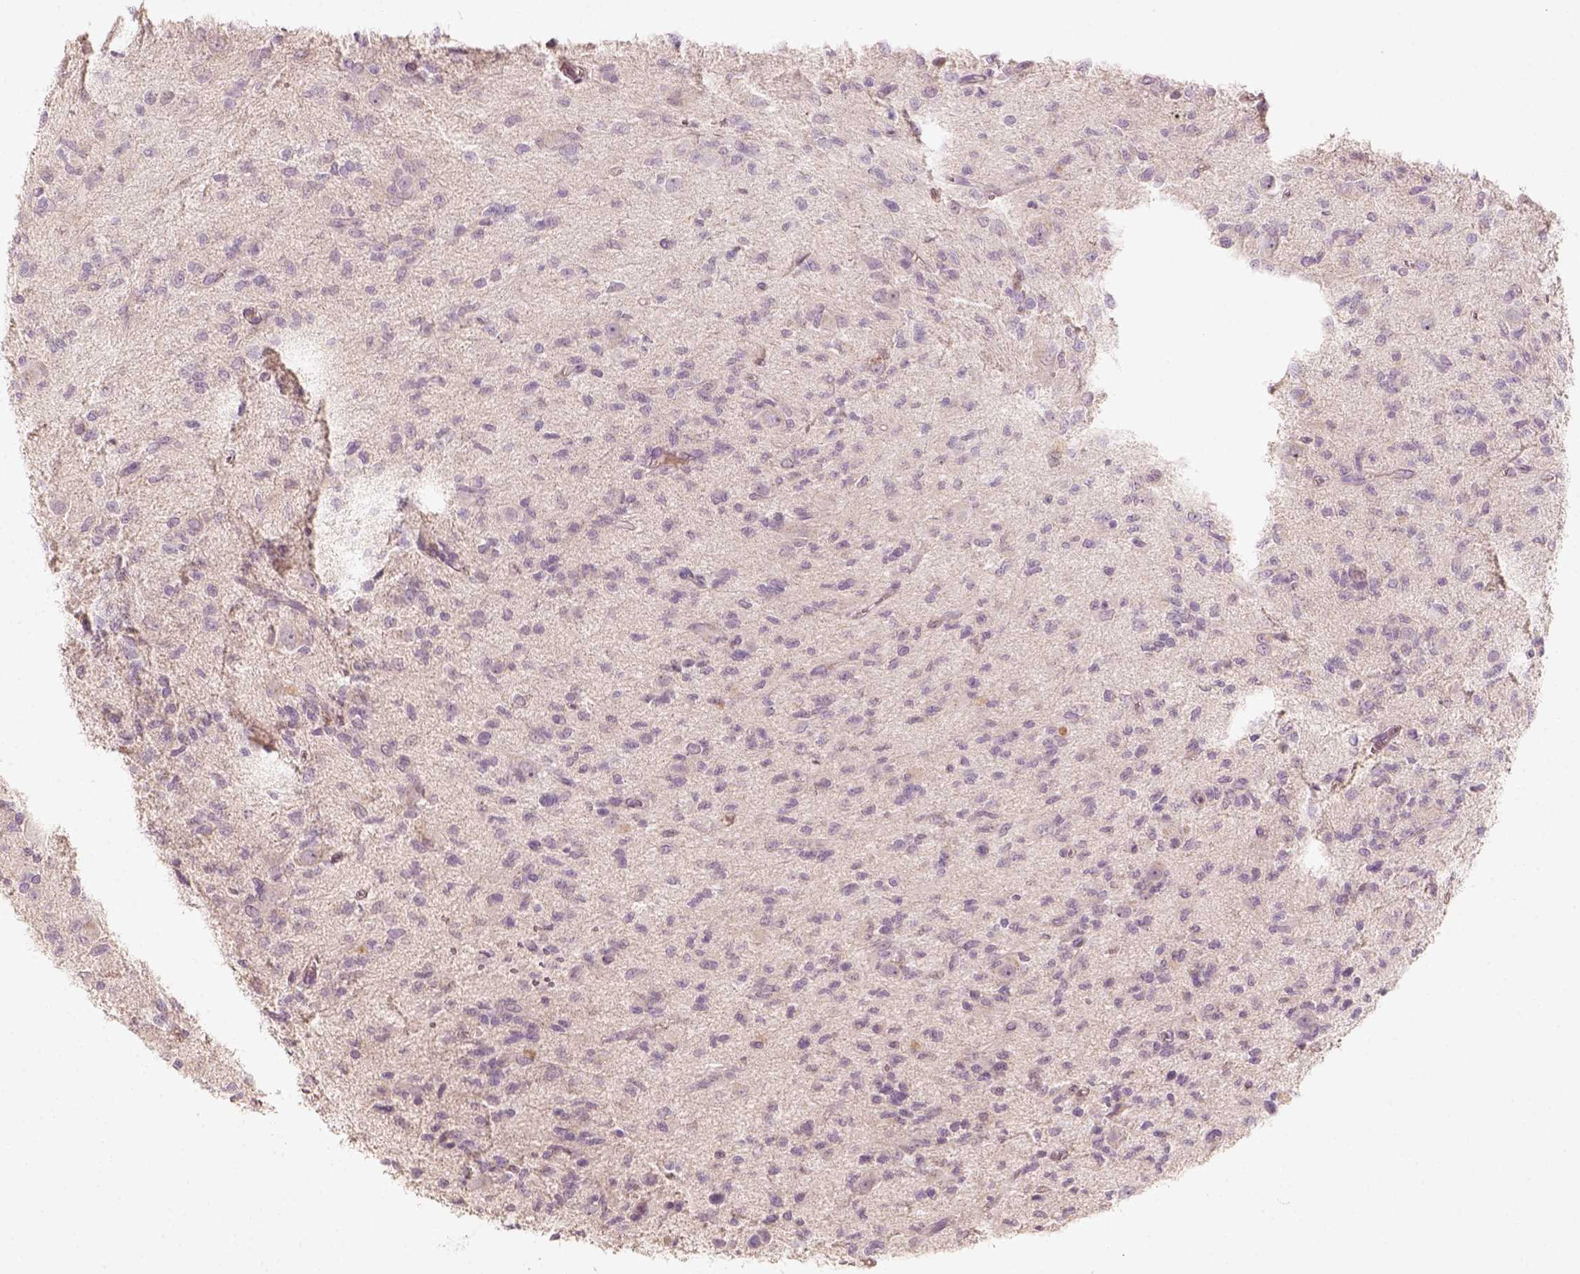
{"staining": {"intensity": "negative", "quantity": "none", "location": "none"}, "tissue": "glioma", "cell_type": "Tumor cells", "image_type": "cancer", "snomed": [{"axis": "morphology", "description": "Glioma, malignant, Low grade"}, {"axis": "topography", "description": "Brain"}], "caption": "Tumor cells show no significant protein staining in glioma.", "gene": "AQP9", "patient": {"sex": "male", "age": 64}}